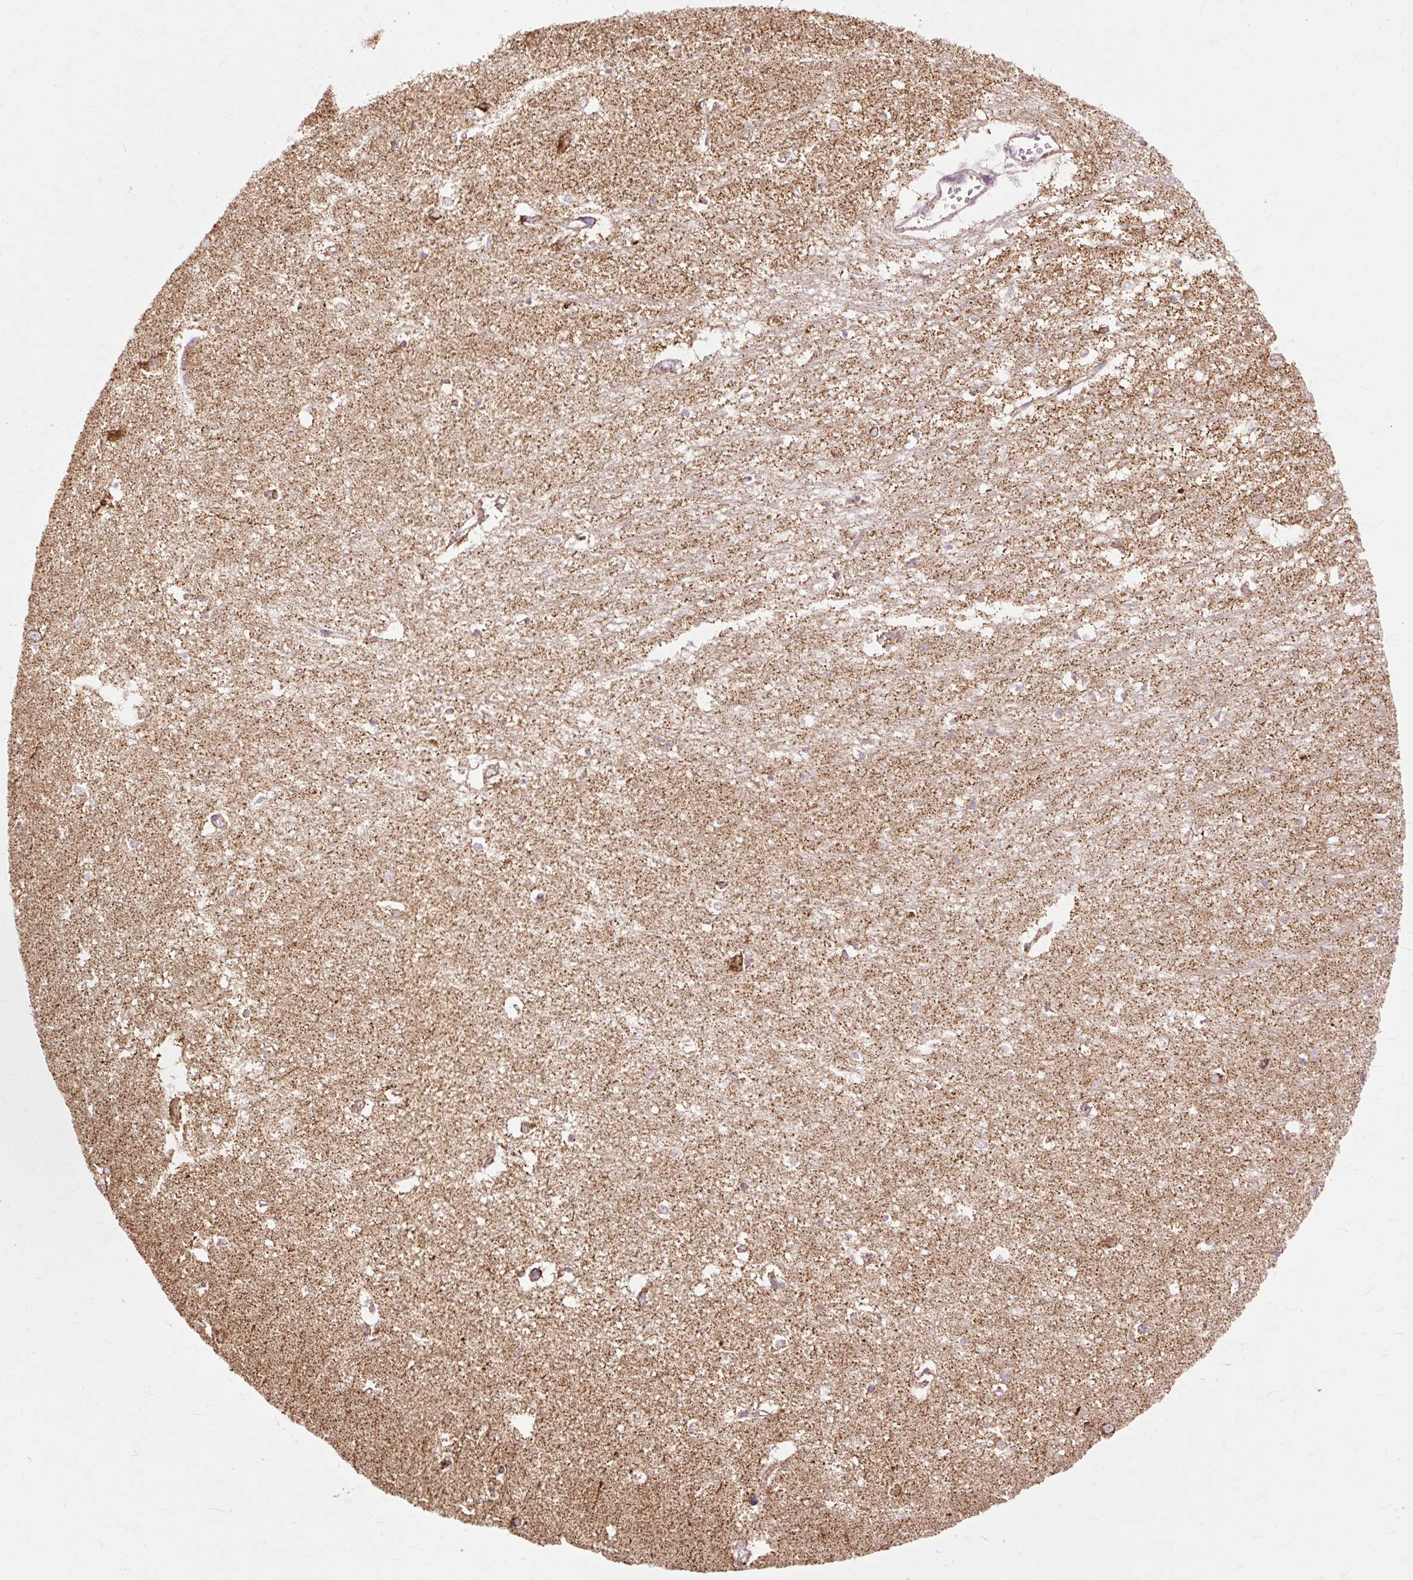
{"staining": {"intensity": "moderate", "quantity": "25%-75%", "location": "cytoplasmic/membranous"}, "tissue": "hippocampus", "cell_type": "Glial cells", "image_type": "normal", "snomed": [{"axis": "morphology", "description": "Normal tissue, NOS"}, {"axis": "topography", "description": "Hippocampus"}], "caption": "This photomicrograph reveals unremarkable hippocampus stained with immunohistochemistry to label a protein in brown. The cytoplasmic/membranous of glial cells show moderate positivity for the protein. Nuclei are counter-stained blue.", "gene": "DLAT", "patient": {"sex": "female", "age": 64}}